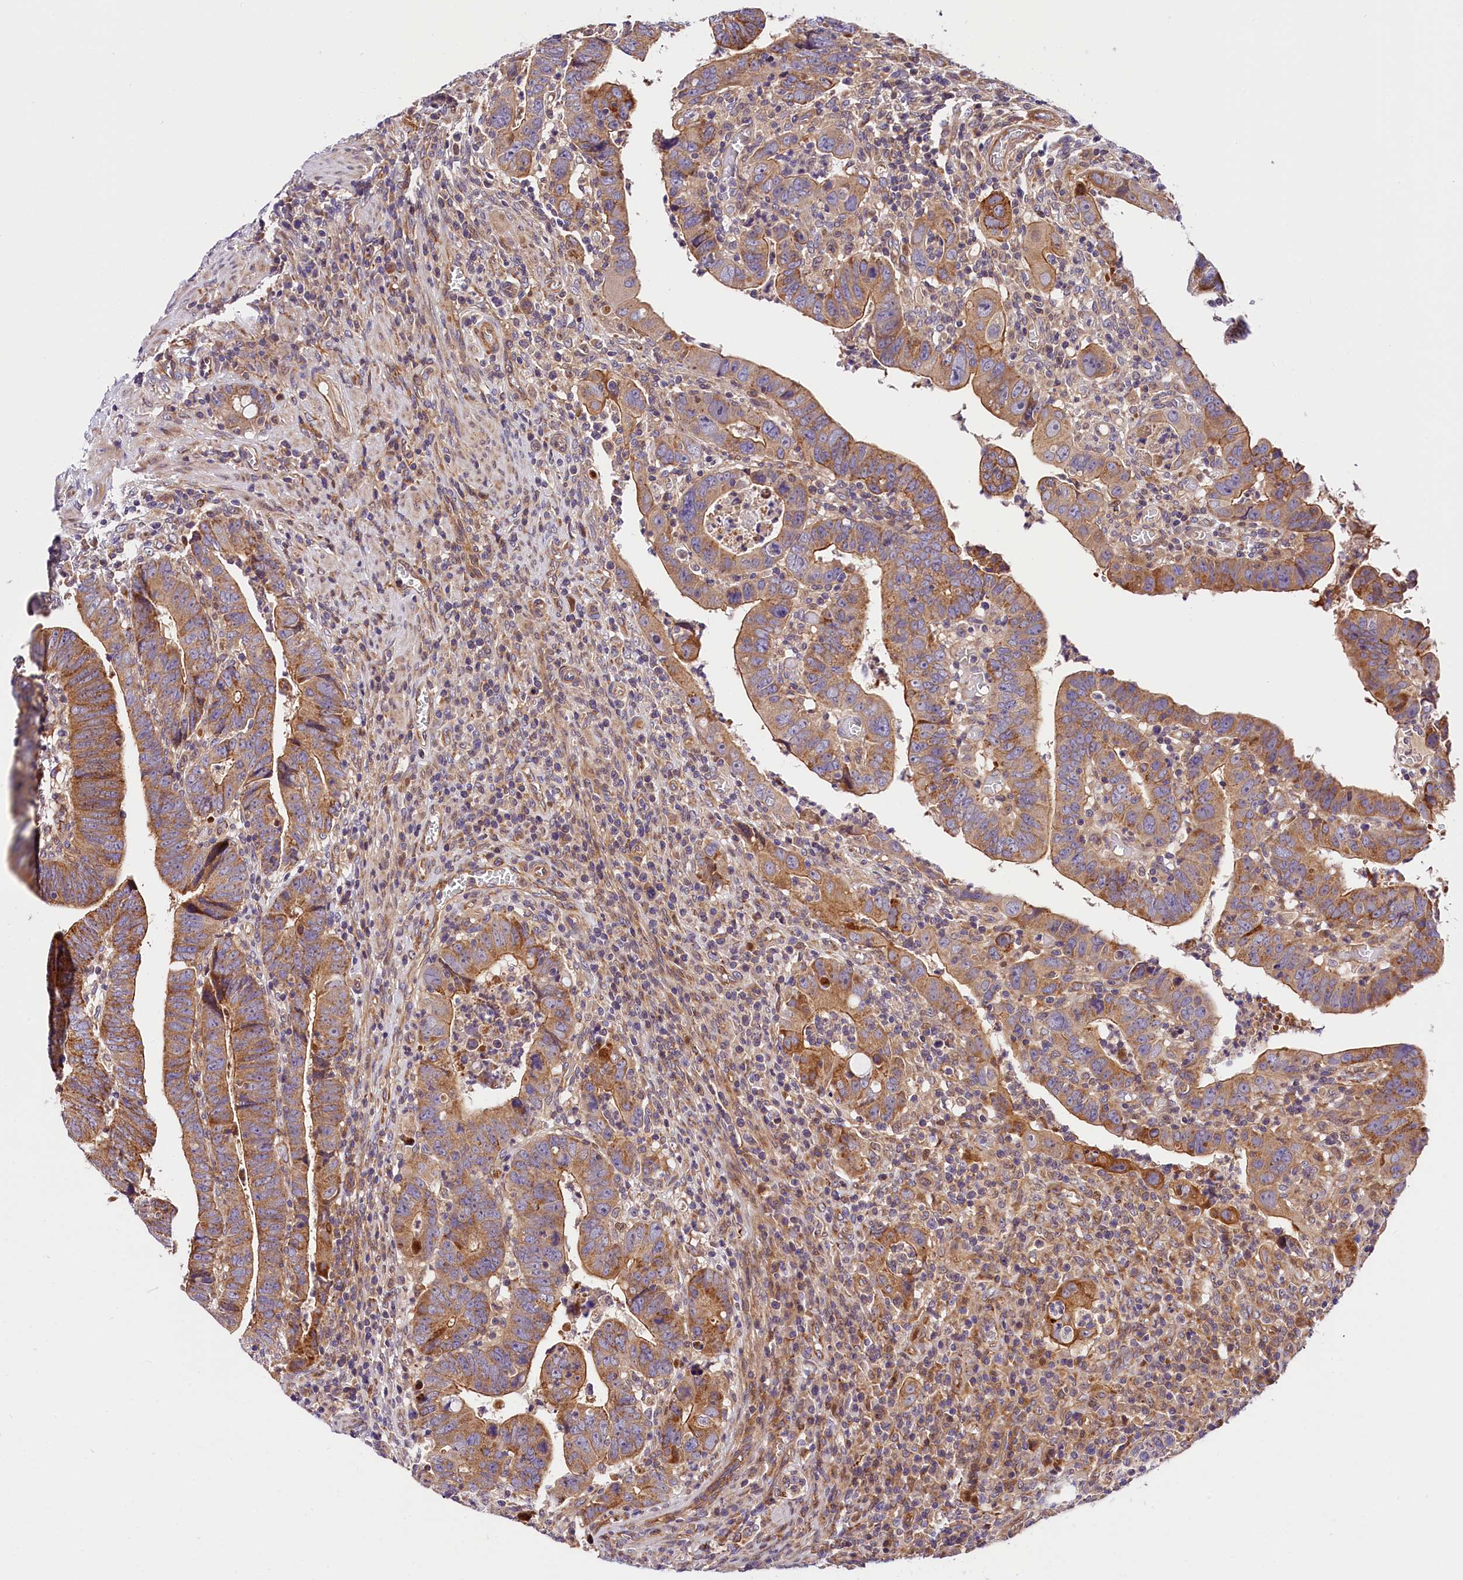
{"staining": {"intensity": "moderate", "quantity": ">75%", "location": "cytoplasmic/membranous"}, "tissue": "colorectal cancer", "cell_type": "Tumor cells", "image_type": "cancer", "snomed": [{"axis": "morphology", "description": "Normal tissue, NOS"}, {"axis": "morphology", "description": "Adenocarcinoma, NOS"}, {"axis": "topography", "description": "Rectum"}], "caption": "Protein staining of adenocarcinoma (colorectal) tissue demonstrates moderate cytoplasmic/membranous positivity in about >75% of tumor cells. The staining was performed using DAB (3,3'-diaminobenzidine) to visualize the protein expression in brown, while the nuclei were stained in blue with hematoxylin (Magnification: 20x).", "gene": "ARMC6", "patient": {"sex": "female", "age": 65}}